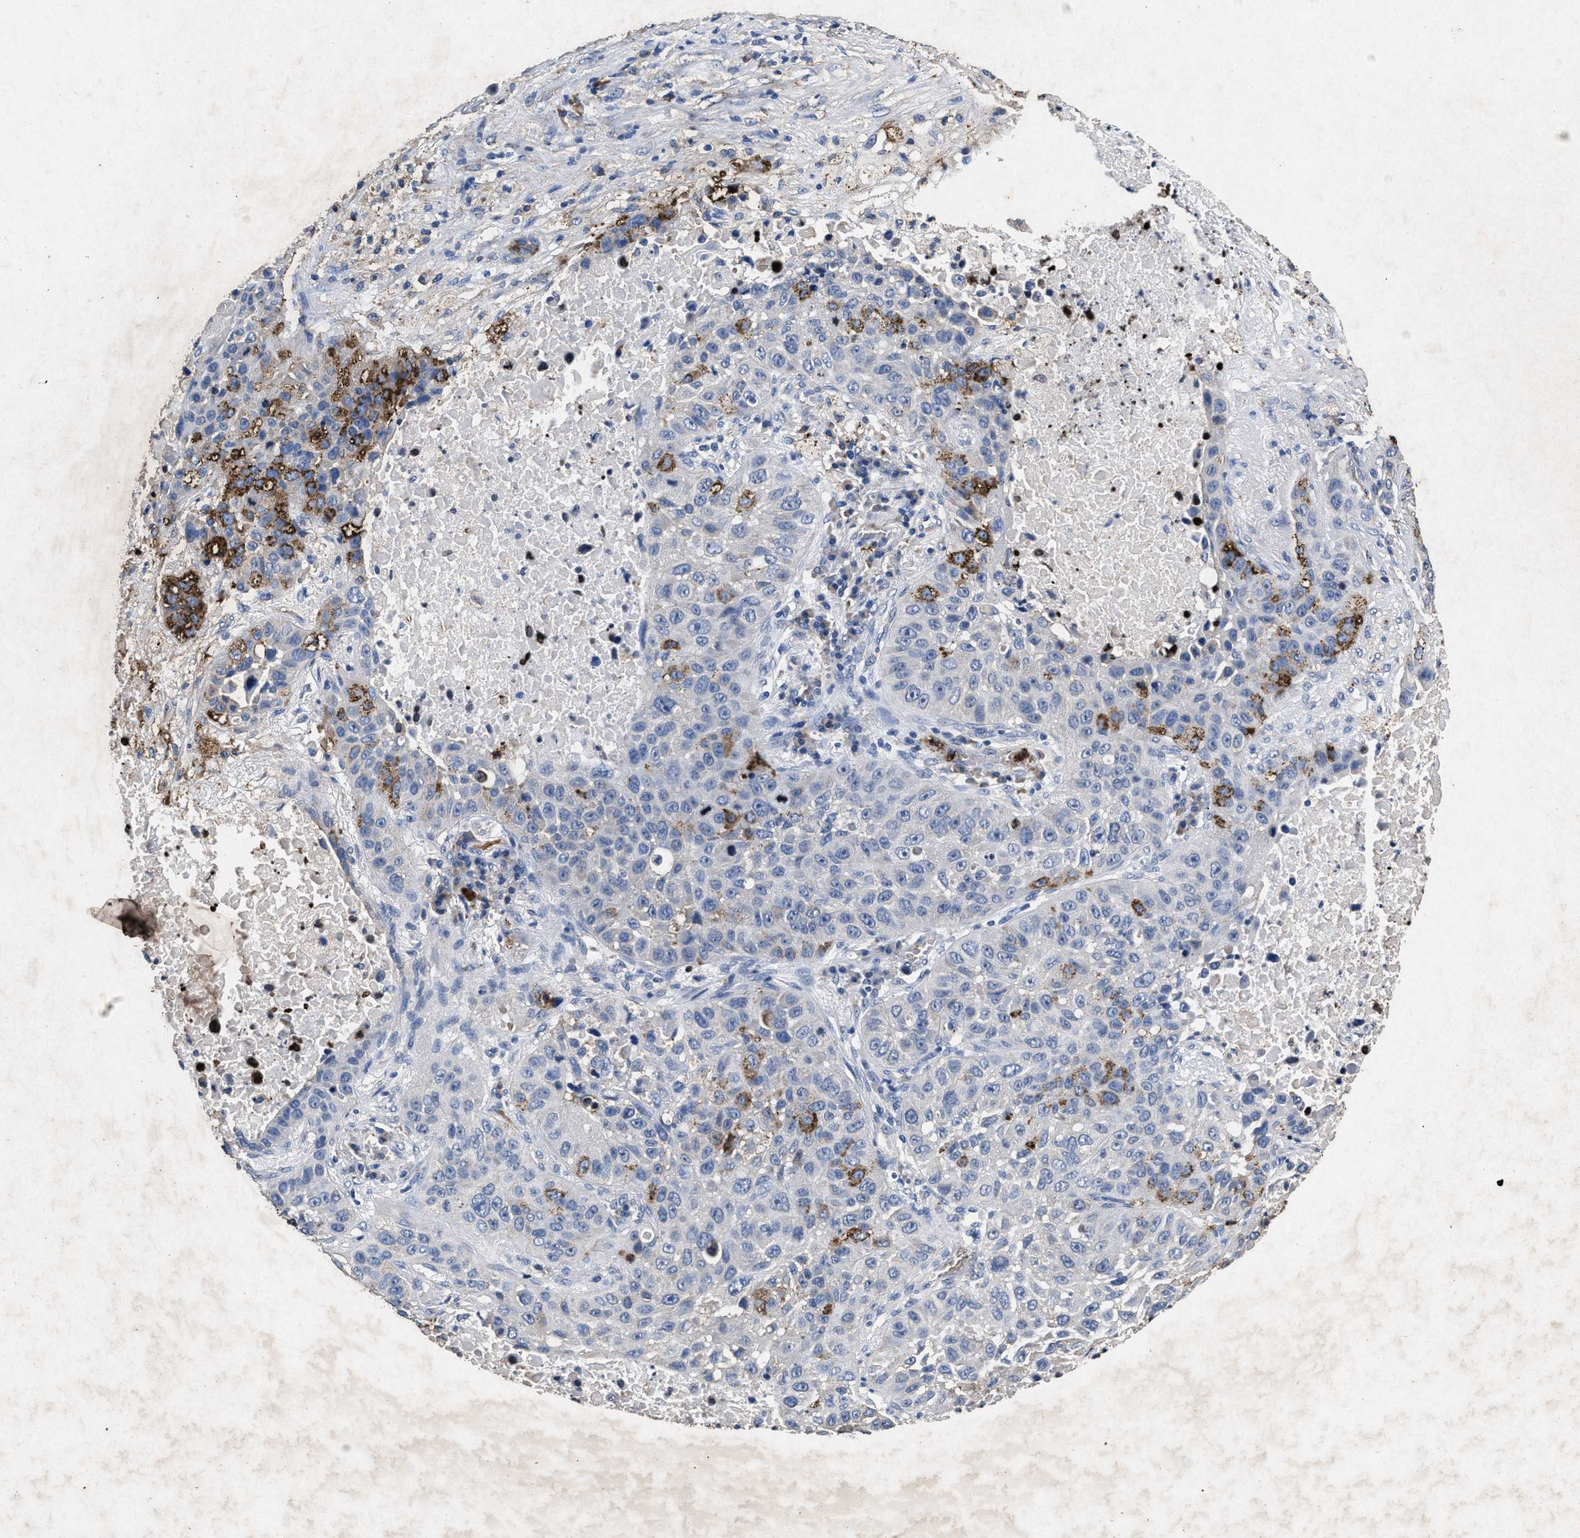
{"staining": {"intensity": "moderate", "quantity": "<25%", "location": "cytoplasmic/membranous"}, "tissue": "lung cancer", "cell_type": "Tumor cells", "image_type": "cancer", "snomed": [{"axis": "morphology", "description": "Squamous cell carcinoma, NOS"}, {"axis": "topography", "description": "Lung"}], "caption": "Immunohistochemical staining of squamous cell carcinoma (lung) exhibits low levels of moderate cytoplasmic/membranous protein expression in about <25% of tumor cells. Using DAB (3,3'-diaminobenzidine) (brown) and hematoxylin (blue) stains, captured at high magnification using brightfield microscopy.", "gene": "LTB4R2", "patient": {"sex": "male", "age": 57}}